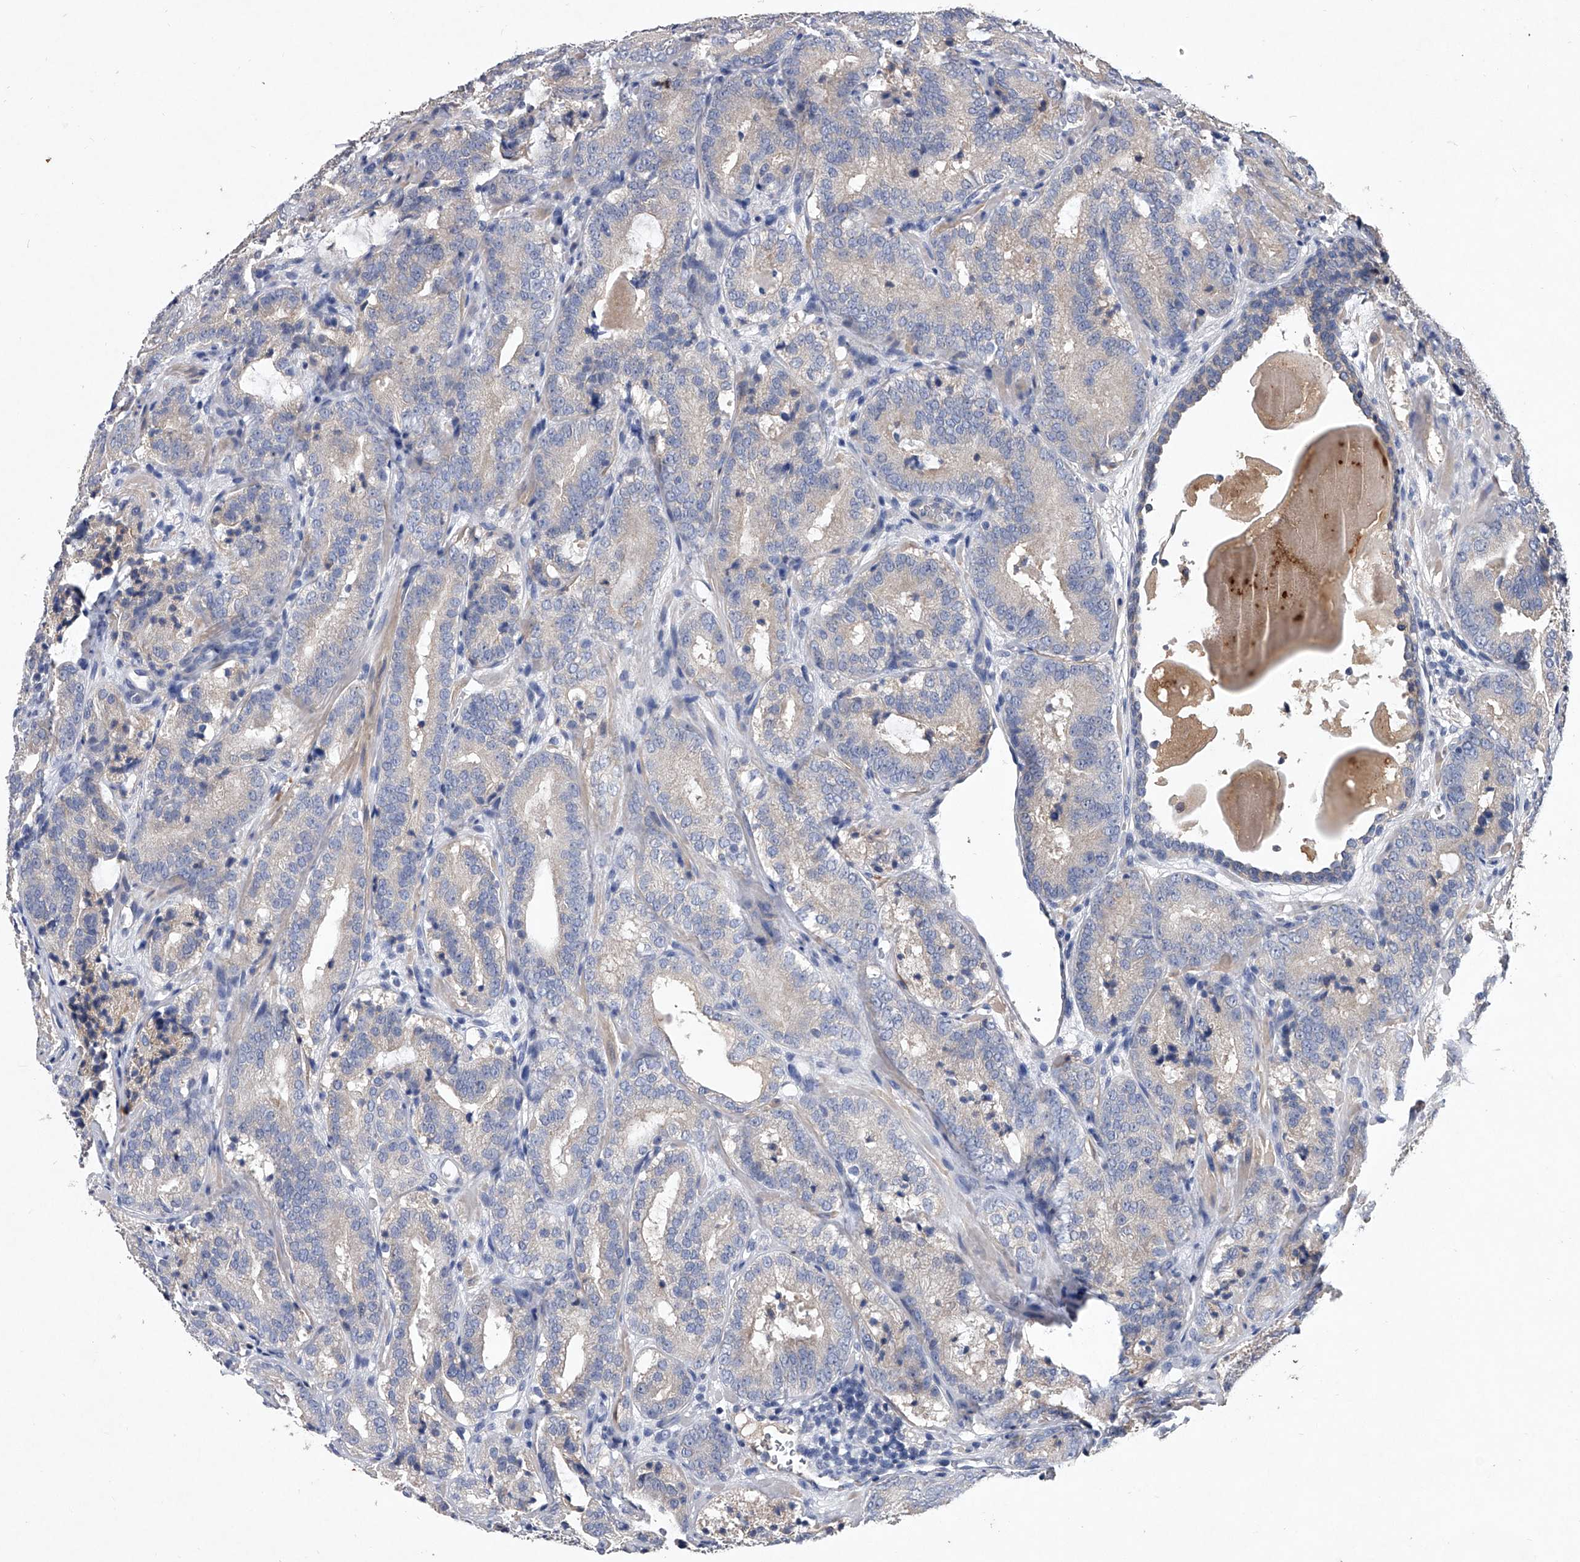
{"staining": {"intensity": "negative", "quantity": "none", "location": "none"}, "tissue": "prostate cancer", "cell_type": "Tumor cells", "image_type": "cancer", "snomed": [{"axis": "morphology", "description": "Adenocarcinoma, High grade"}, {"axis": "topography", "description": "Prostate"}], "caption": "Micrograph shows no protein positivity in tumor cells of prostate high-grade adenocarcinoma tissue.", "gene": "C5", "patient": {"sex": "male", "age": 57}}